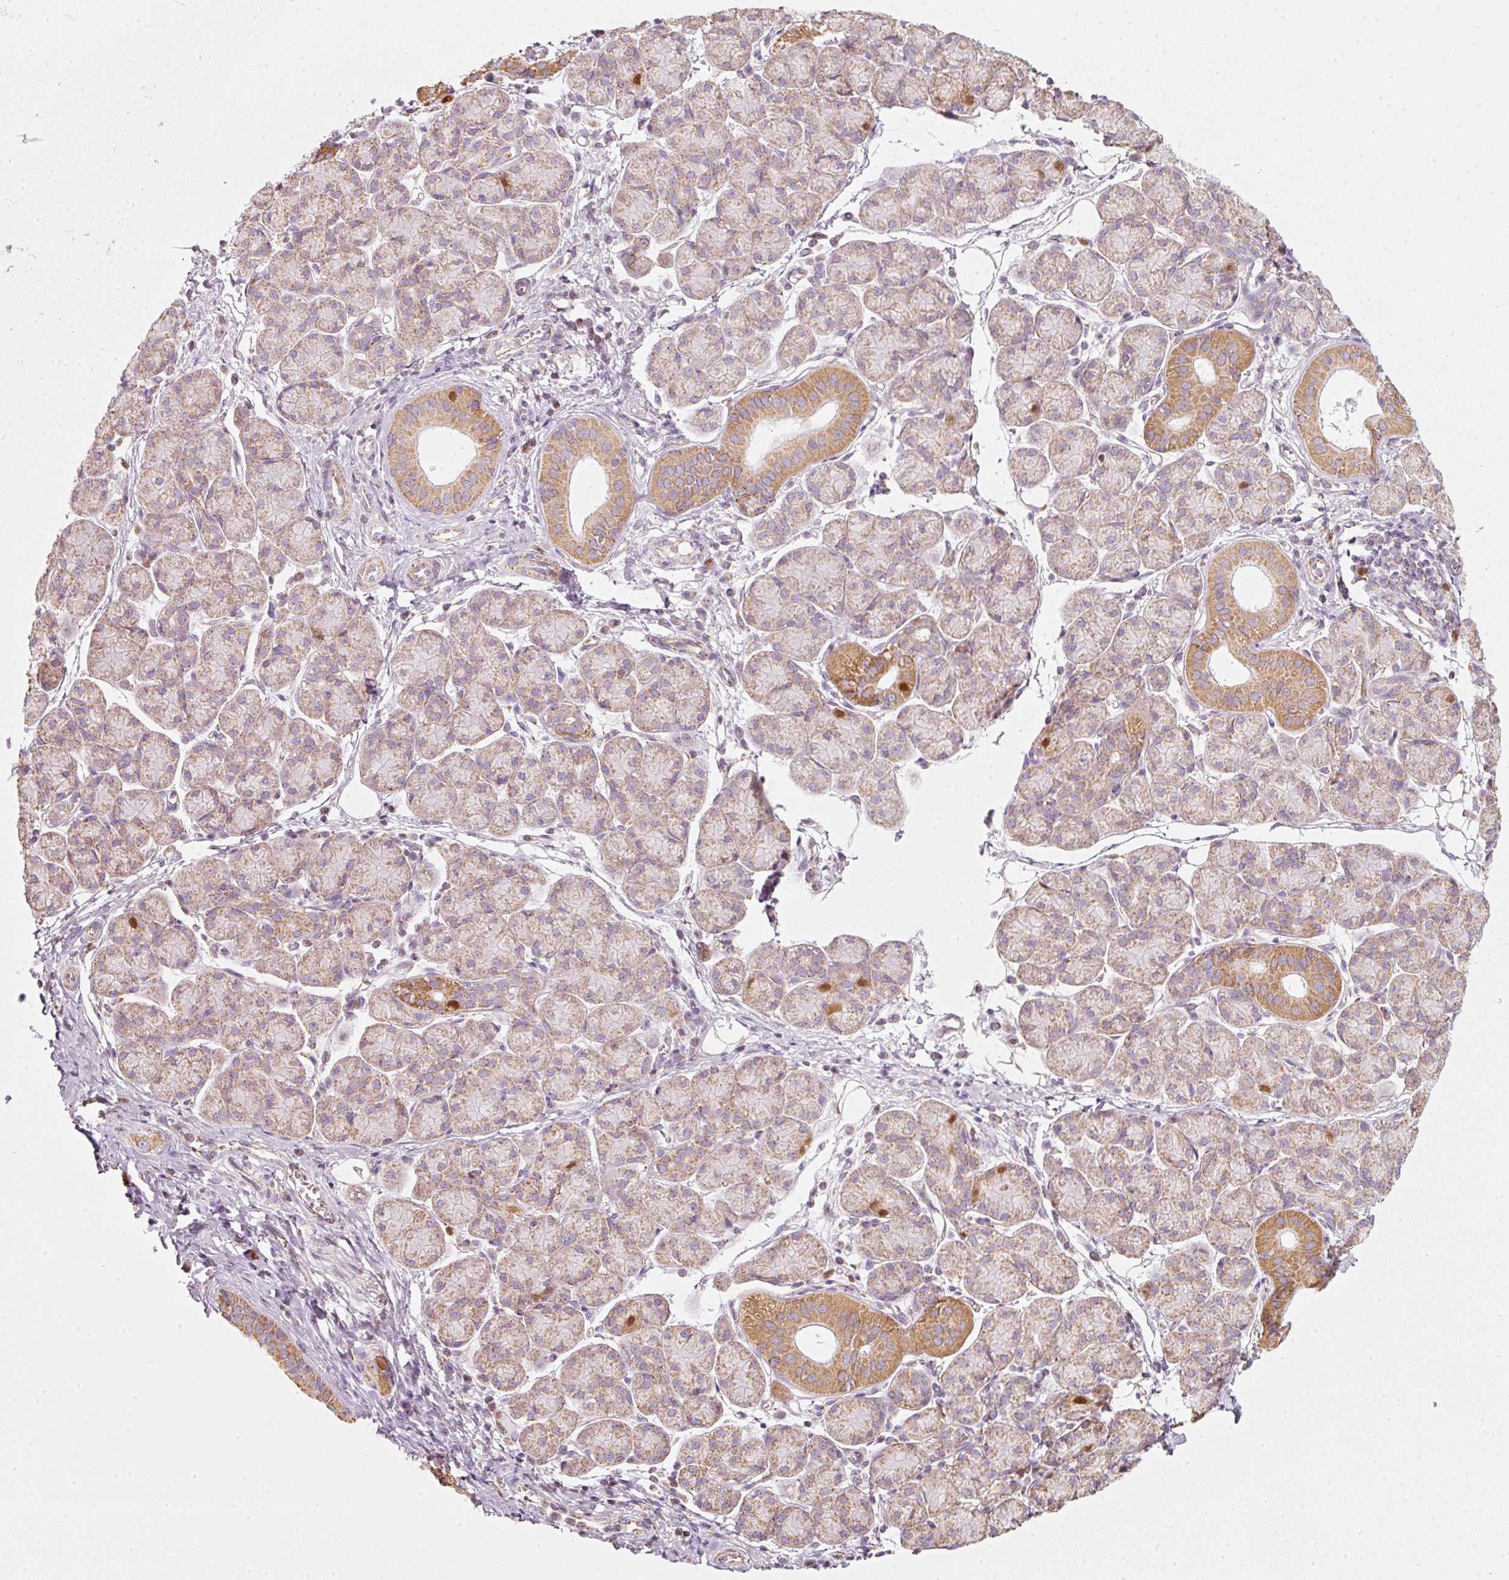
{"staining": {"intensity": "moderate", "quantity": "25%-75%", "location": "cytoplasmic/membranous,nuclear"}, "tissue": "salivary gland", "cell_type": "Glandular cells", "image_type": "normal", "snomed": [{"axis": "morphology", "description": "Normal tissue, NOS"}, {"axis": "morphology", "description": "Inflammation, NOS"}, {"axis": "topography", "description": "Lymph node"}, {"axis": "topography", "description": "Salivary gland"}], "caption": "This is an image of immunohistochemistry (IHC) staining of normal salivary gland, which shows moderate expression in the cytoplasmic/membranous,nuclear of glandular cells.", "gene": "DUT", "patient": {"sex": "male", "age": 3}}